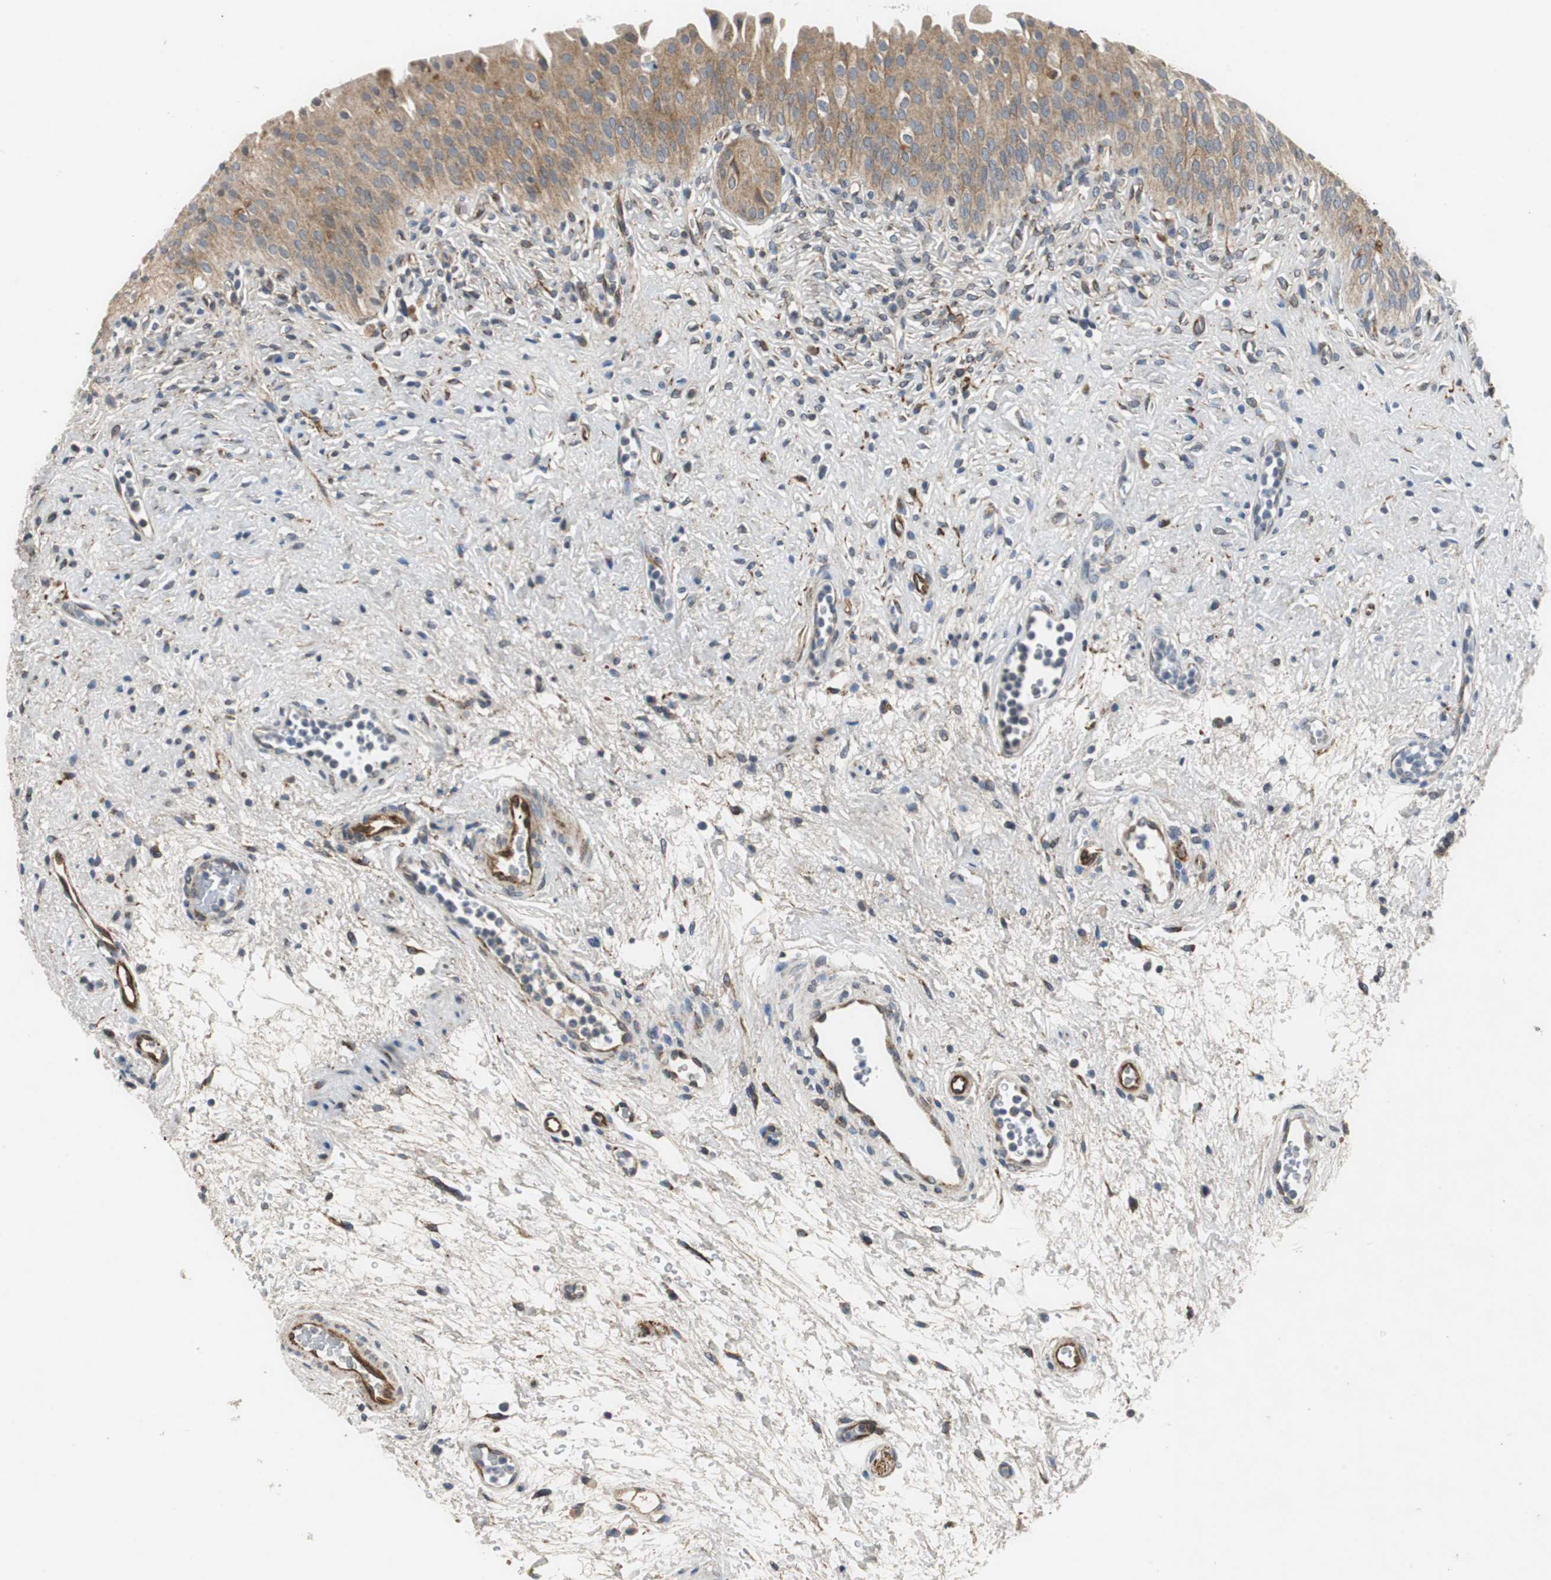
{"staining": {"intensity": "moderate", "quantity": ">75%", "location": "cytoplasmic/membranous"}, "tissue": "urinary bladder", "cell_type": "Urothelial cells", "image_type": "normal", "snomed": [{"axis": "morphology", "description": "Normal tissue, NOS"}, {"axis": "morphology", "description": "Urothelial carcinoma, High grade"}, {"axis": "topography", "description": "Urinary bladder"}], "caption": "A micrograph of human urinary bladder stained for a protein displays moderate cytoplasmic/membranous brown staining in urothelial cells. (DAB (3,3'-diaminobenzidine) = brown stain, brightfield microscopy at high magnification).", "gene": "ISCU", "patient": {"sex": "male", "age": 46}}